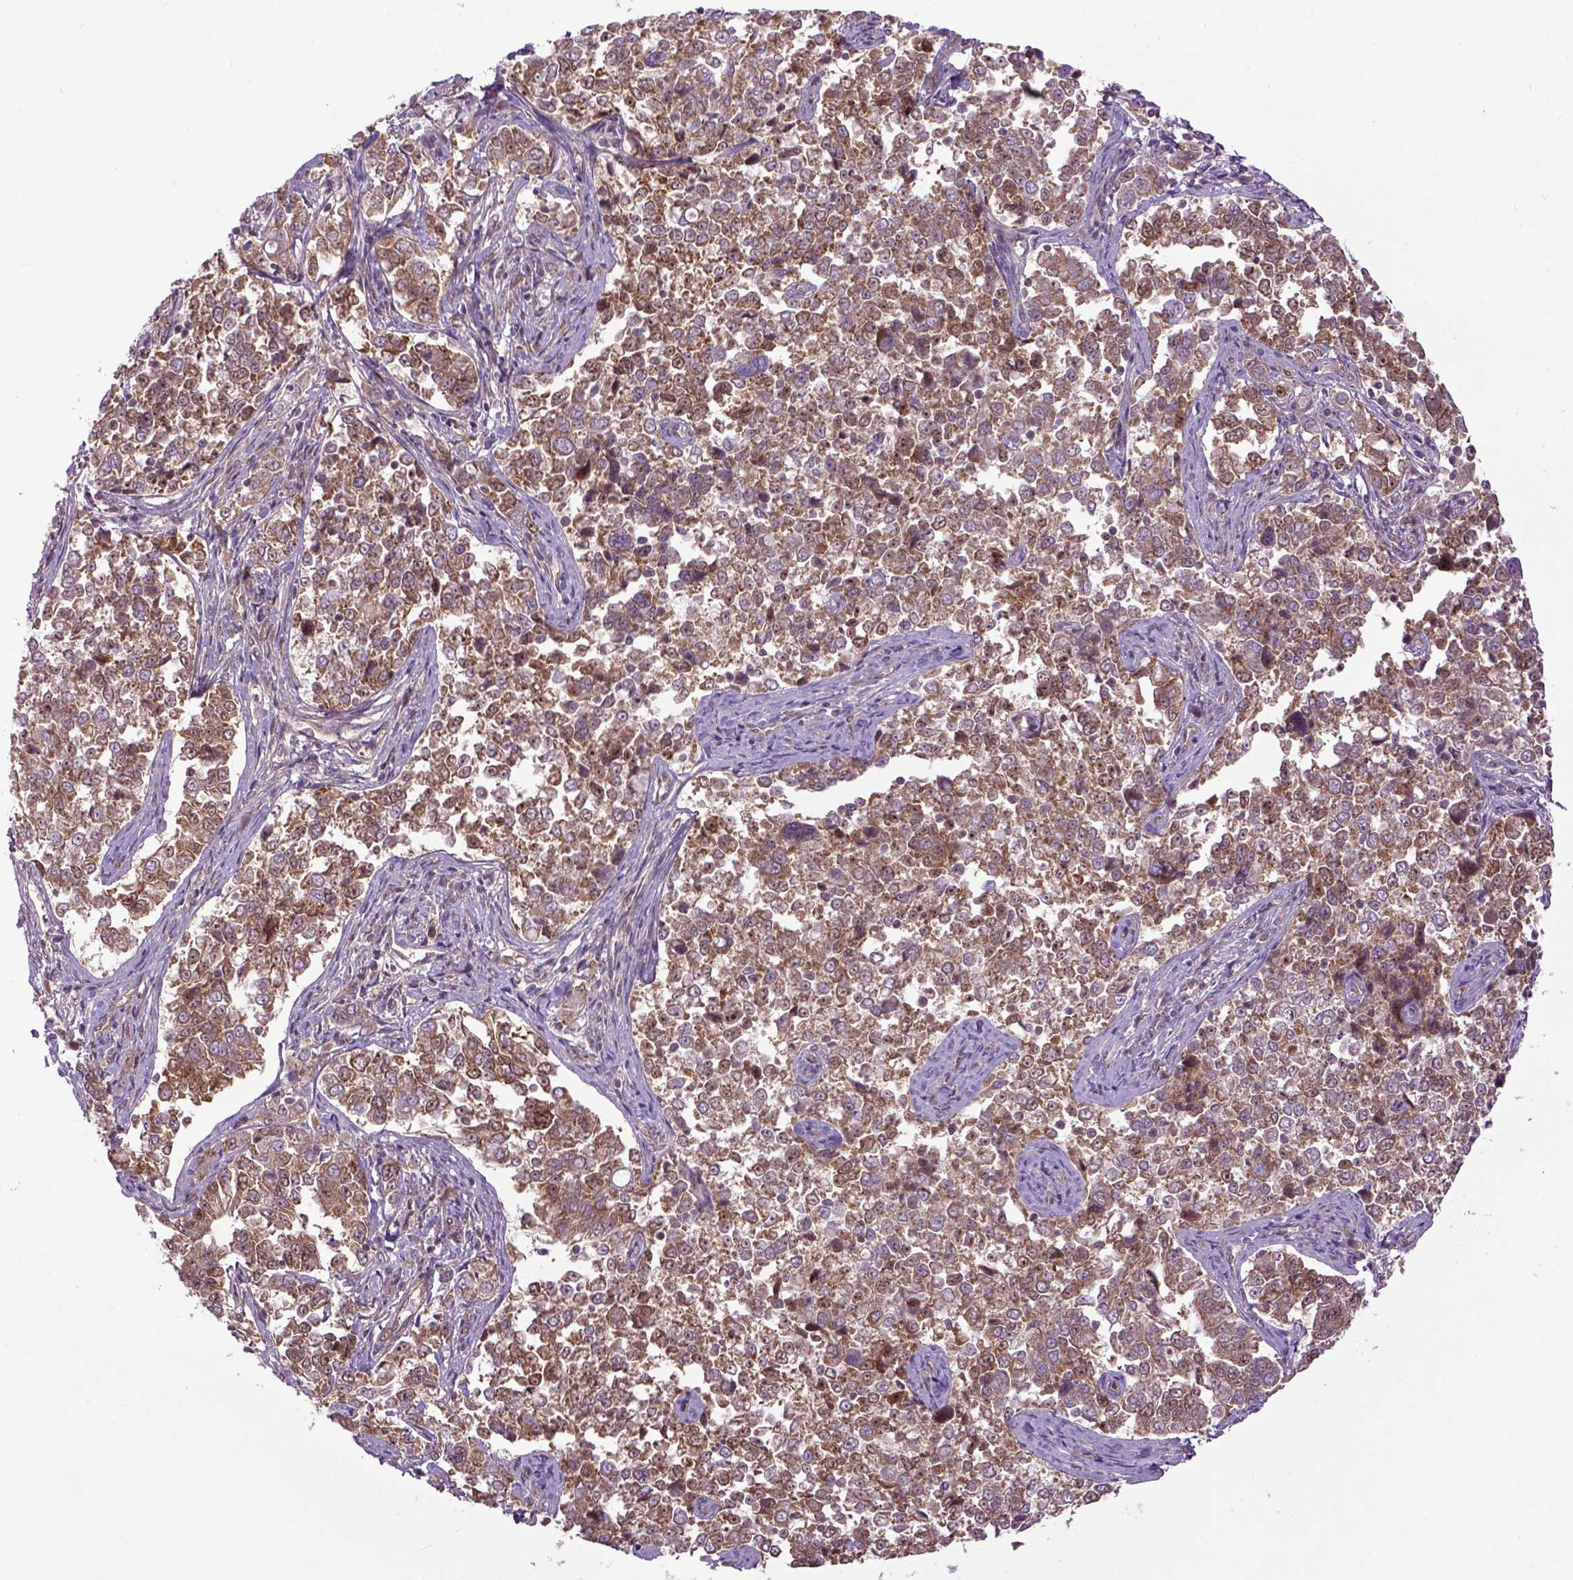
{"staining": {"intensity": "moderate", "quantity": ">75%", "location": "cytoplasmic/membranous"}, "tissue": "endometrial cancer", "cell_type": "Tumor cells", "image_type": "cancer", "snomed": [{"axis": "morphology", "description": "Adenocarcinoma, NOS"}, {"axis": "topography", "description": "Endometrium"}], "caption": "About >75% of tumor cells in human endometrial adenocarcinoma demonstrate moderate cytoplasmic/membranous protein positivity as visualized by brown immunohistochemical staining.", "gene": "WDR48", "patient": {"sex": "female", "age": 43}}